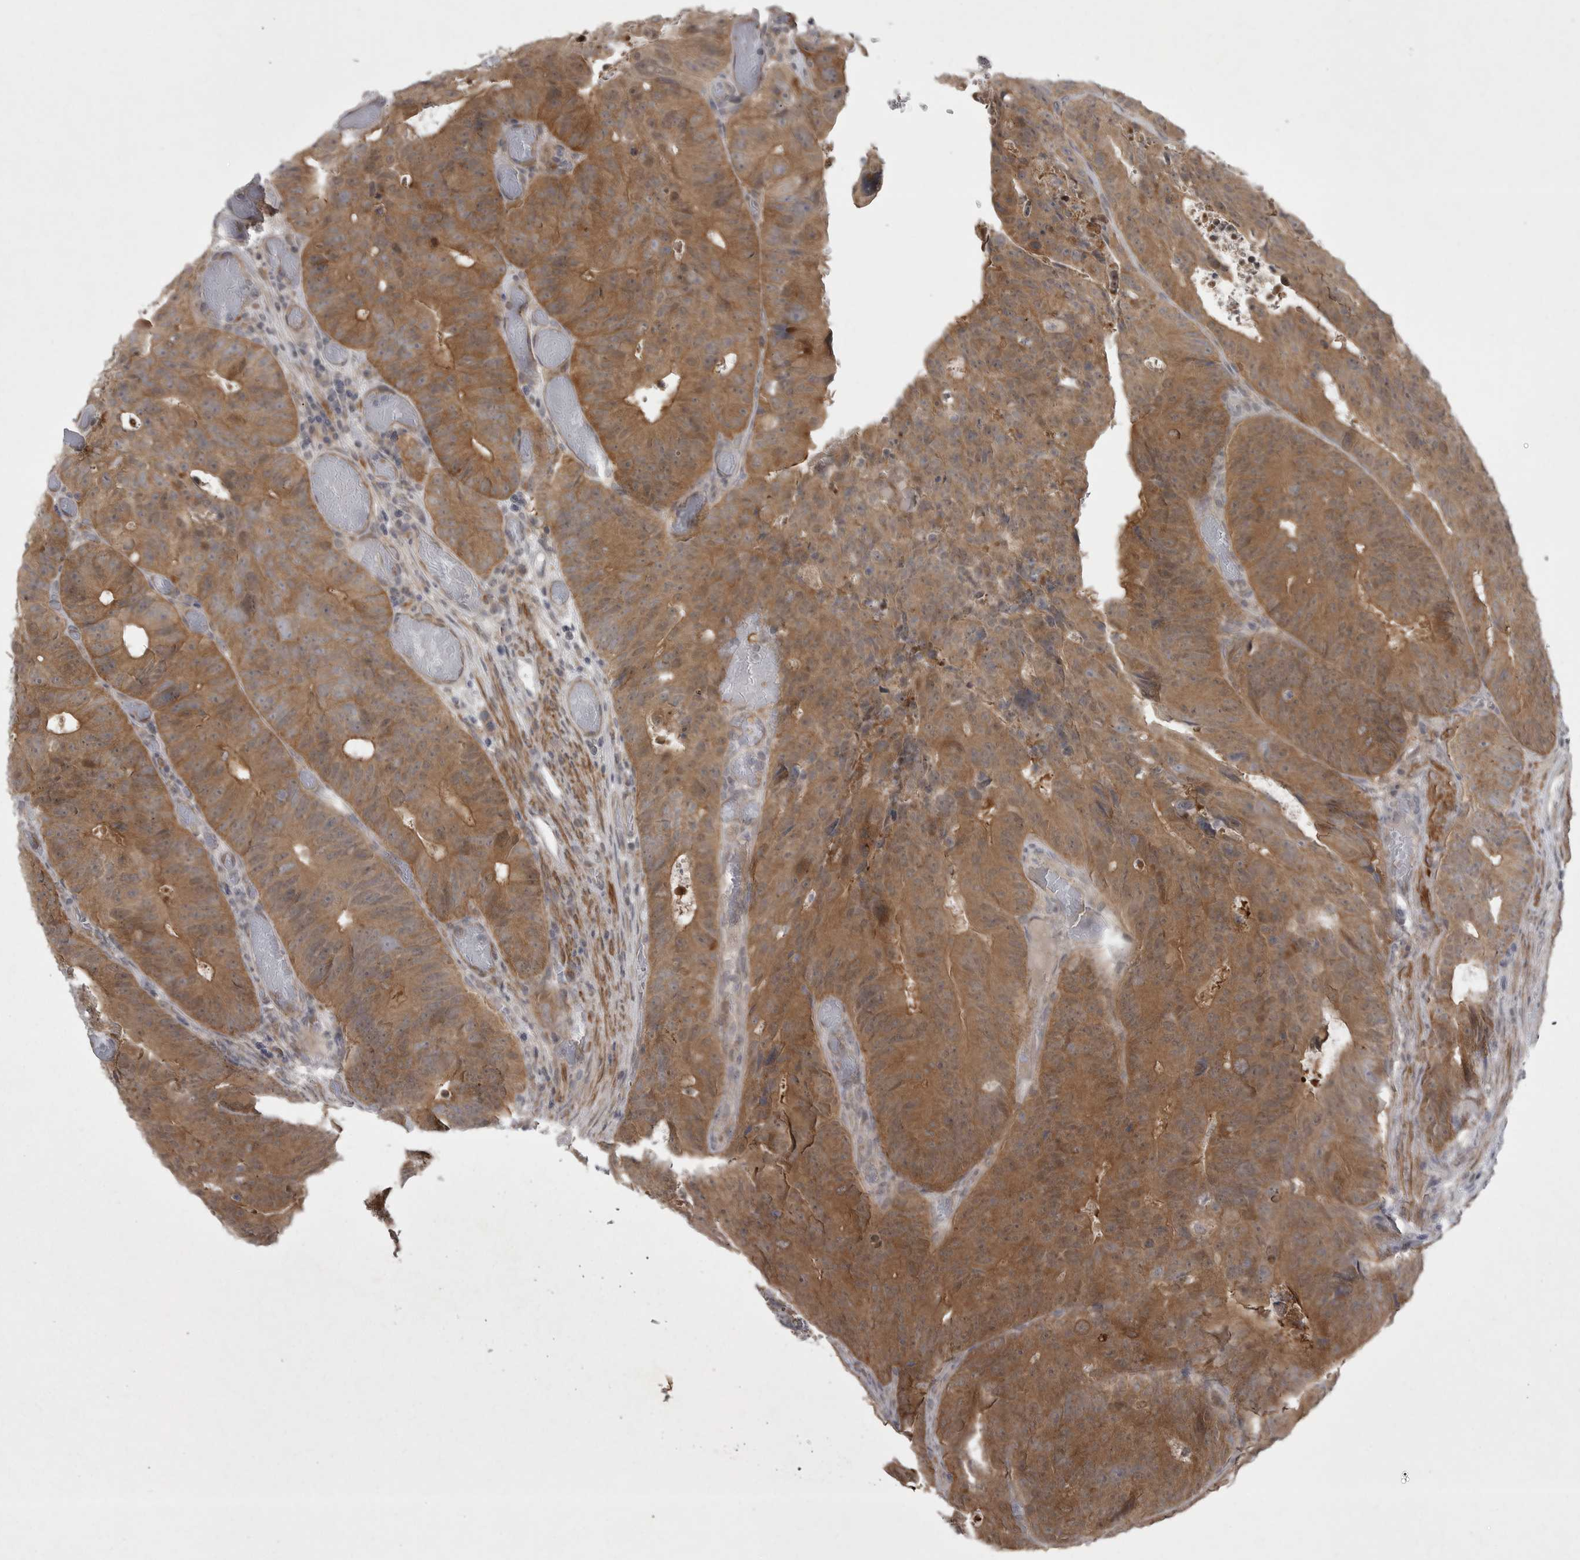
{"staining": {"intensity": "moderate", "quantity": ">75%", "location": "cytoplasmic/membranous"}, "tissue": "colorectal cancer", "cell_type": "Tumor cells", "image_type": "cancer", "snomed": [{"axis": "morphology", "description": "Adenocarcinoma, NOS"}, {"axis": "topography", "description": "Colon"}], "caption": "Colorectal adenocarcinoma stained with IHC exhibits moderate cytoplasmic/membranous staining in about >75% of tumor cells.", "gene": "PPP1R9A", "patient": {"sex": "male", "age": 87}}